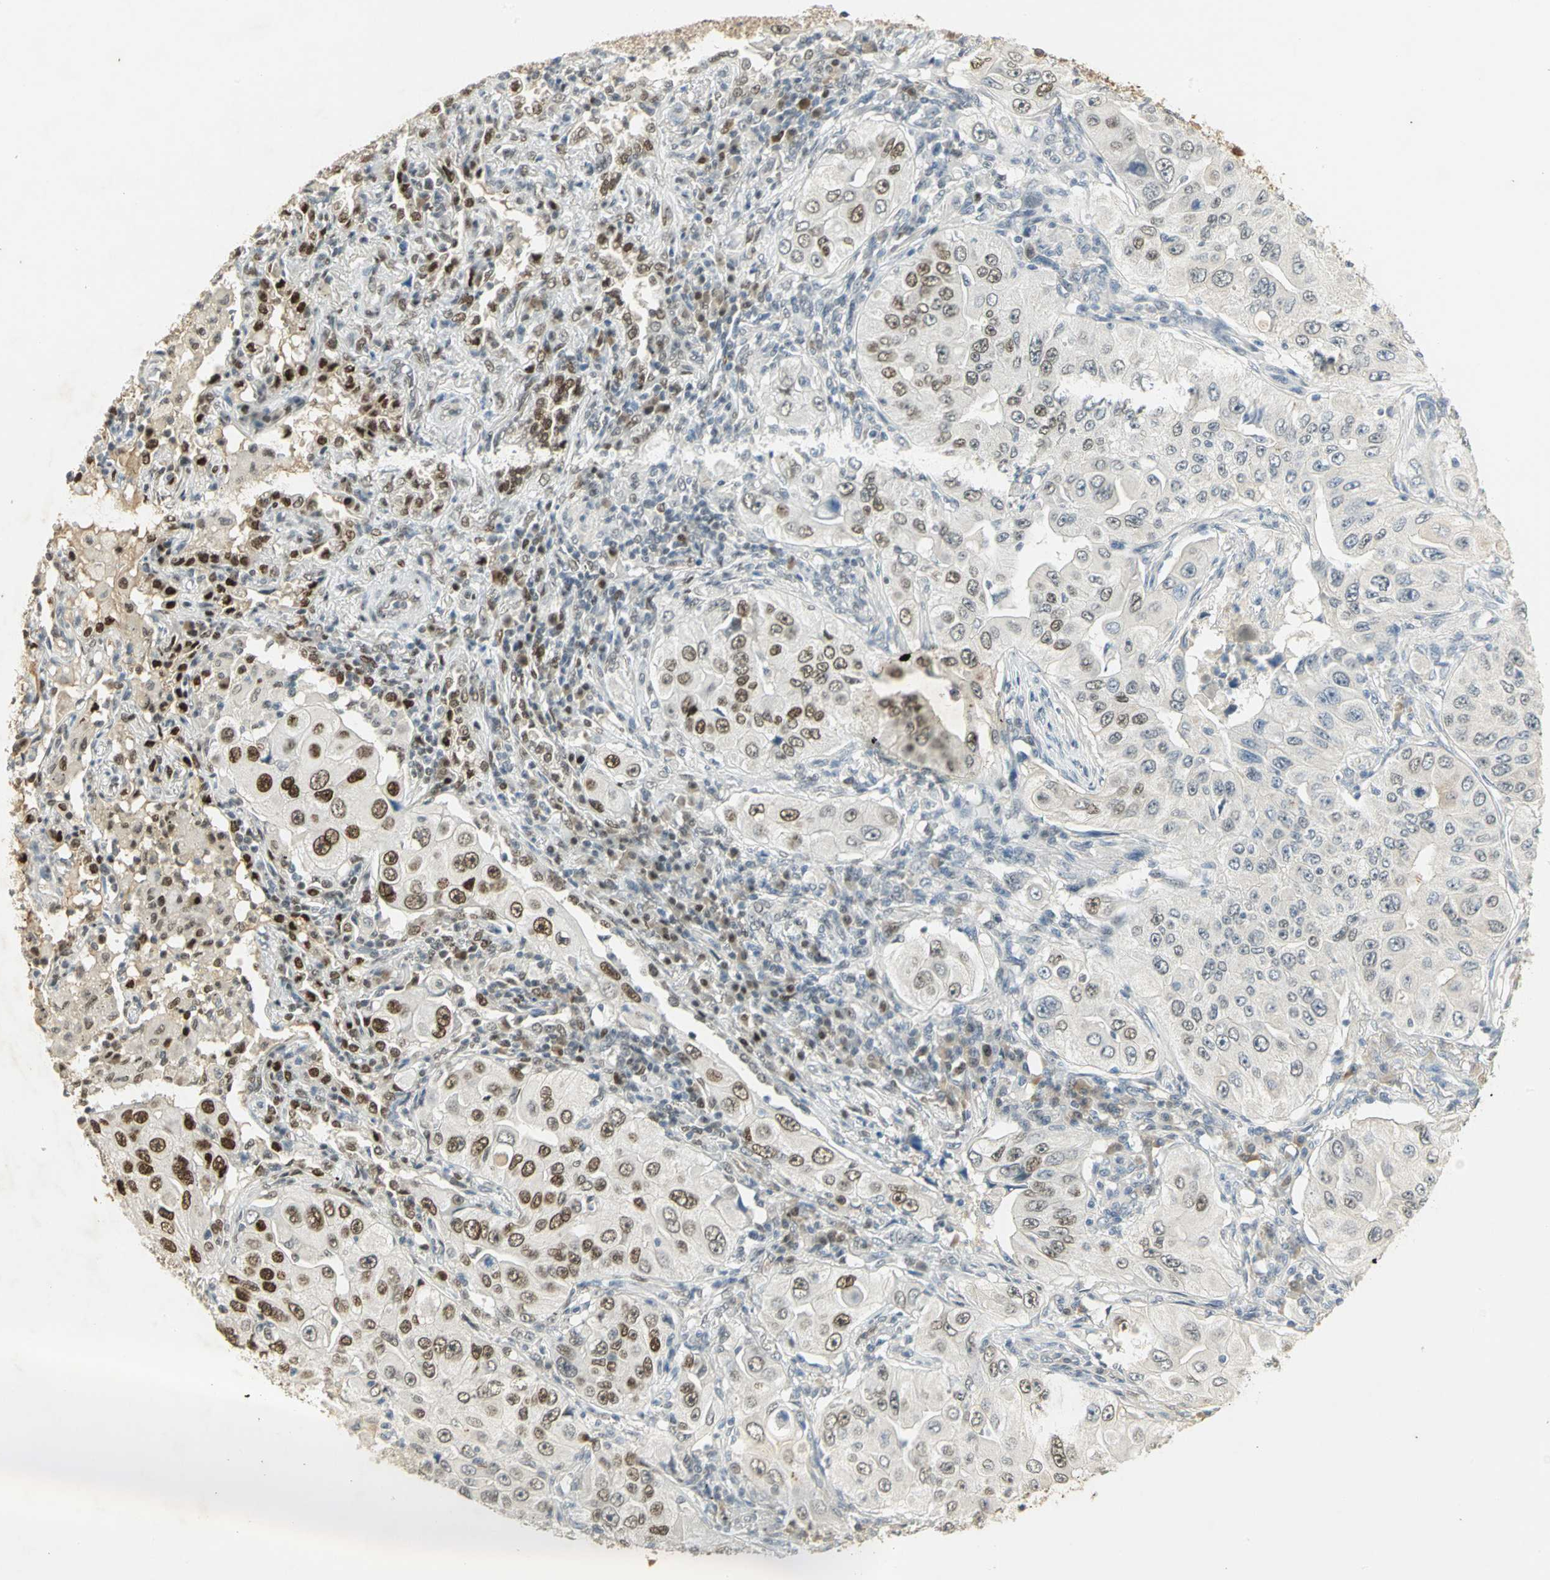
{"staining": {"intensity": "strong", "quantity": "25%-75%", "location": "nuclear"}, "tissue": "lung cancer", "cell_type": "Tumor cells", "image_type": "cancer", "snomed": [{"axis": "morphology", "description": "Adenocarcinoma, NOS"}, {"axis": "topography", "description": "Lung"}], "caption": "Immunohistochemical staining of human adenocarcinoma (lung) demonstrates strong nuclear protein staining in approximately 25%-75% of tumor cells.", "gene": "AK6", "patient": {"sex": "male", "age": 84}}